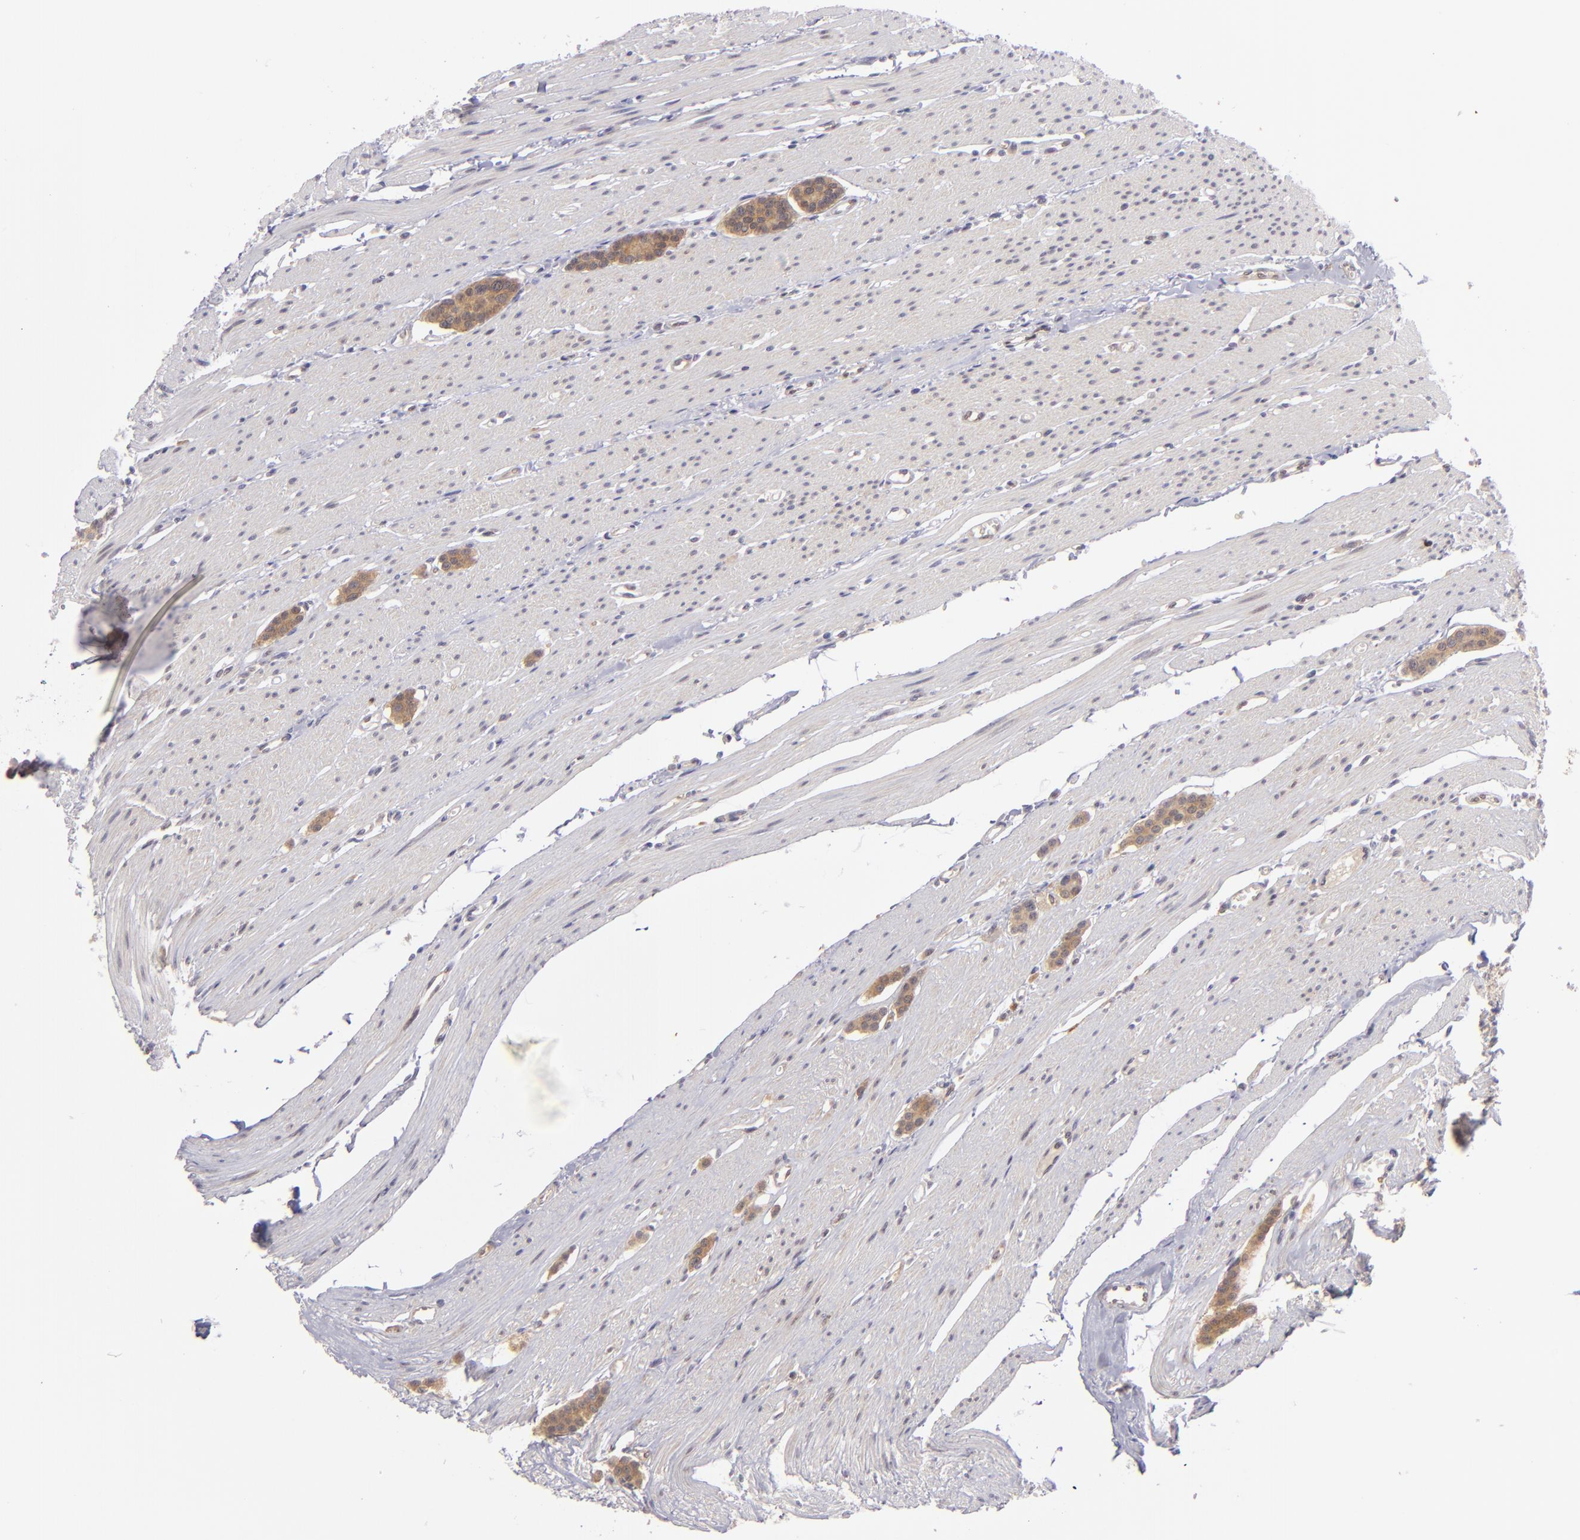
{"staining": {"intensity": "strong", "quantity": ">75%", "location": "cytoplasmic/membranous"}, "tissue": "carcinoid", "cell_type": "Tumor cells", "image_type": "cancer", "snomed": [{"axis": "morphology", "description": "Carcinoid, malignant, NOS"}, {"axis": "topography", "description": "Small intestine"}], "caption": "This image displays carcinoid stained with IHC to label a protein in brown. The cytoplasmic/membranous of tumor cells show strong positivity for the protein. Nuclei are counter-stained blue.", "gene": "PTPN13", "patient": {"sex": "male", "age": 60}}